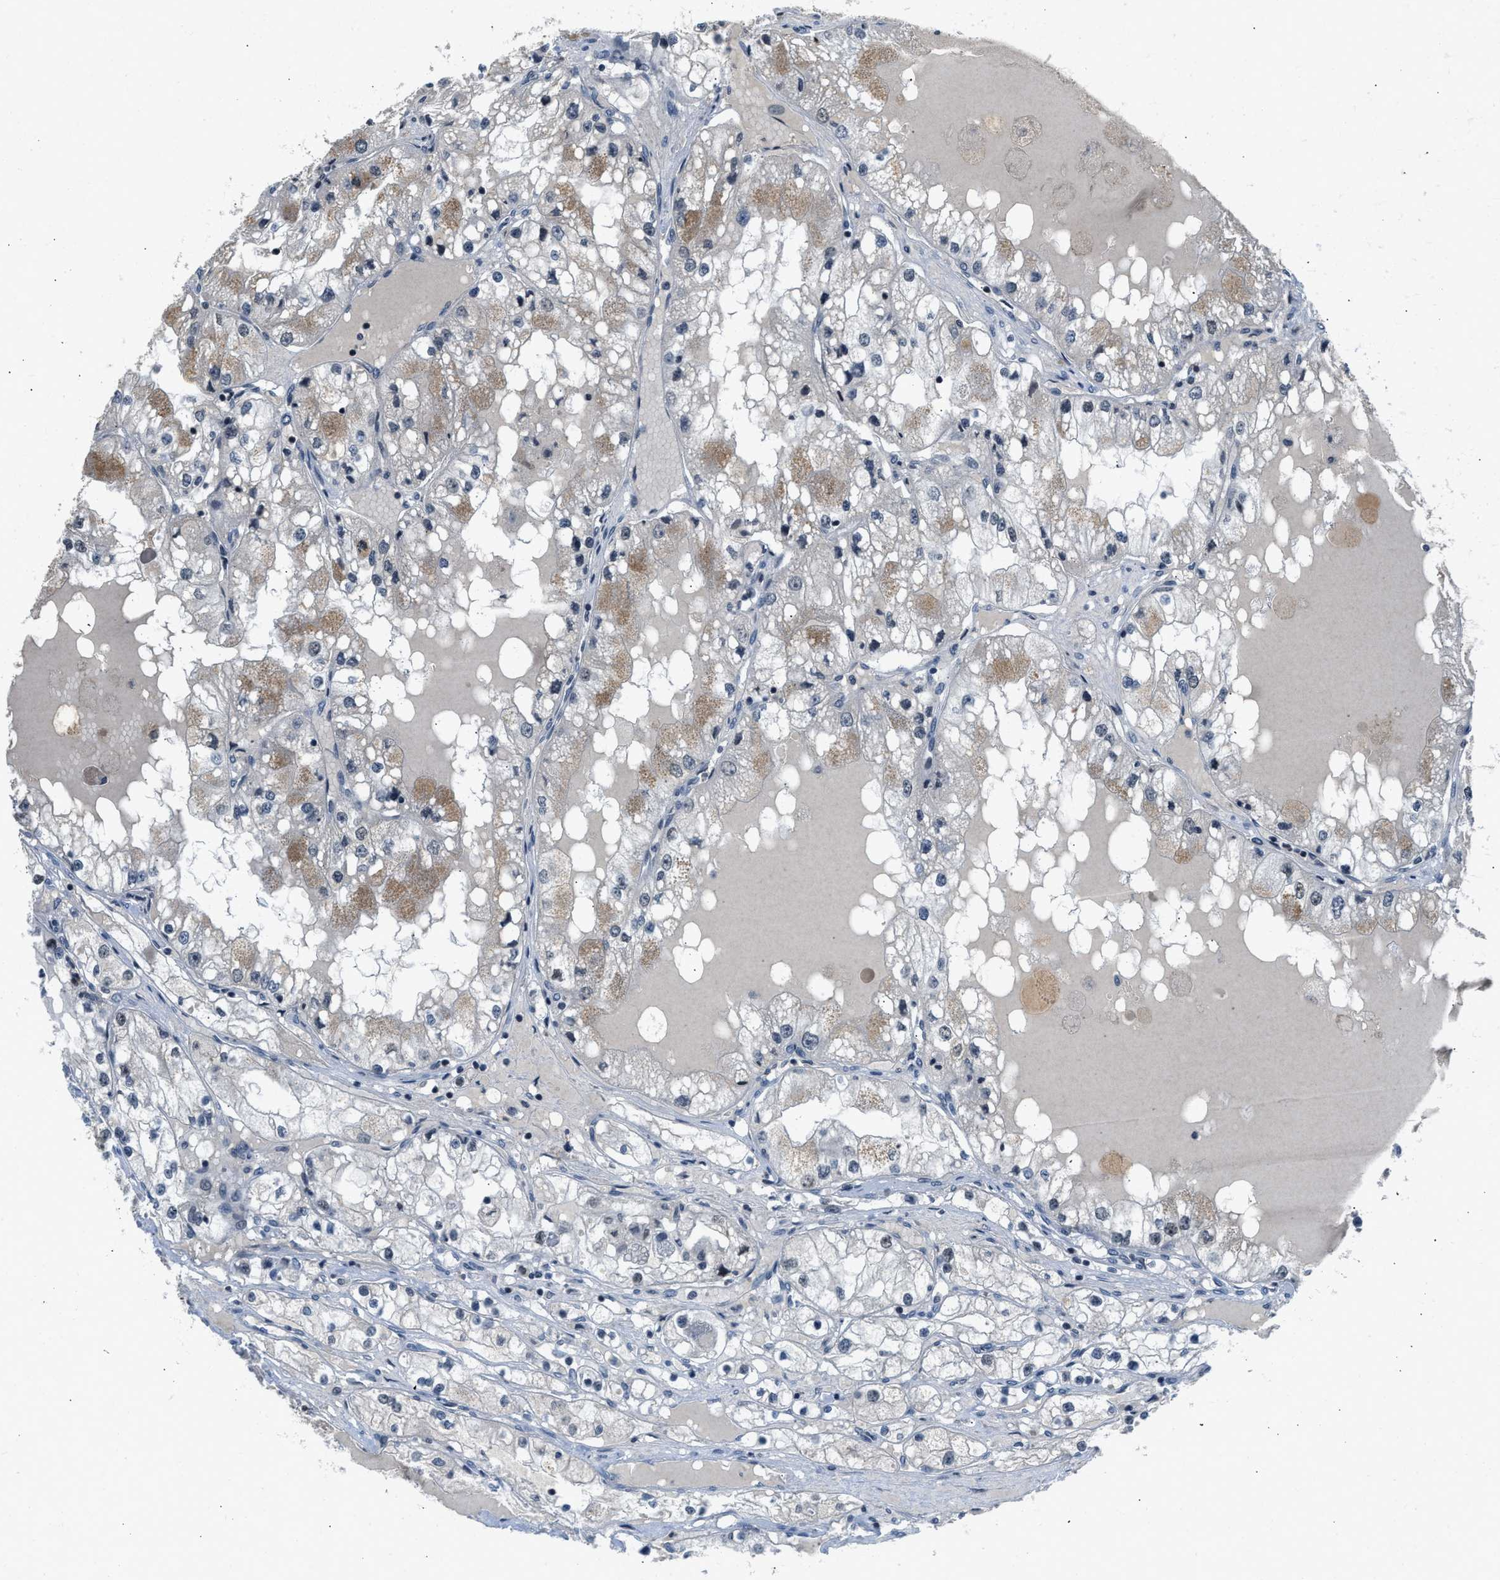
{"staining": {"intensity": "moderate", "quantity": "<25%", "location": "cytoplasmic/membranous"}, "tissue": "renal cancer", "cell_type": "Tumor cells", "image_type": "cancer", "snomed": [{"axis": "morphology", "description": "Adenocarcinoma, NOS"}, {"axis": "topography", "description": "Kidney"}], "caption": "A histopathology image showing moderate cytoplasmic/membranous expression in about <25% of tumor cells in renal adenocarcinoma, as visualized by brown immunohistochemical staining.", "gene": "TTBK2", "patient": {"sex": "male", "age": 68}}